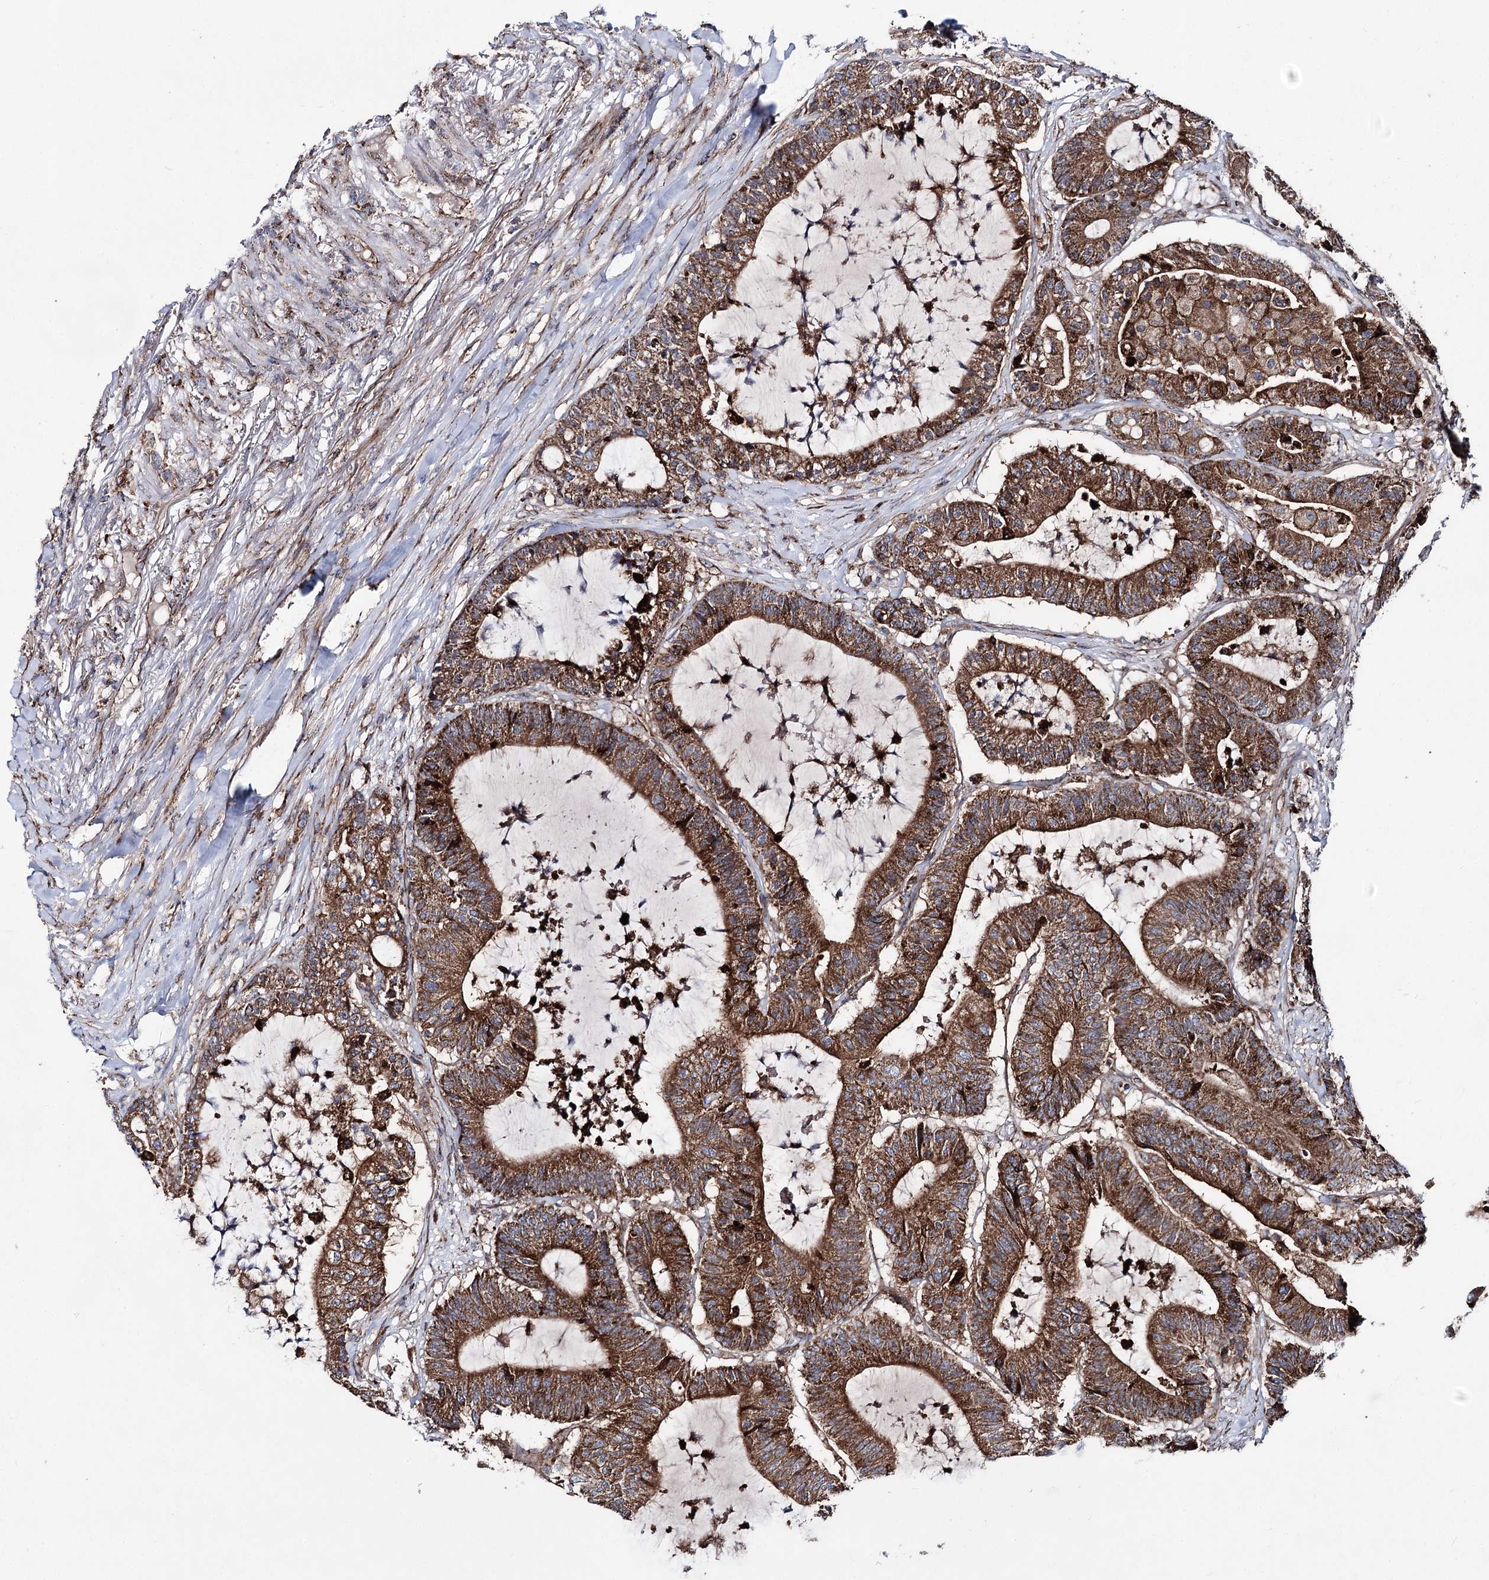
{"staining": {"intensity": "moderate", "quantity": ">75%", "location": "cytoplasmic/membranous"}, "tissue": "colorectal cancer", "cell_type": "Tumor cells", "image_type": "cancer", "snomed": [{"axis": "morphology", "description": "Adenocarcinoma, NOS"}, {"axis": "topography", "description": "Colon"}], "caption": "The histopathology image displays immunohistochemical staining of adenocarcinoma (colorectal). There is moderate cytoplasmic/membranous expression is seen in about >75% of tumor cells.", "gene": "MSANTD2", "patient": {"sex": "female", "age": 84}}